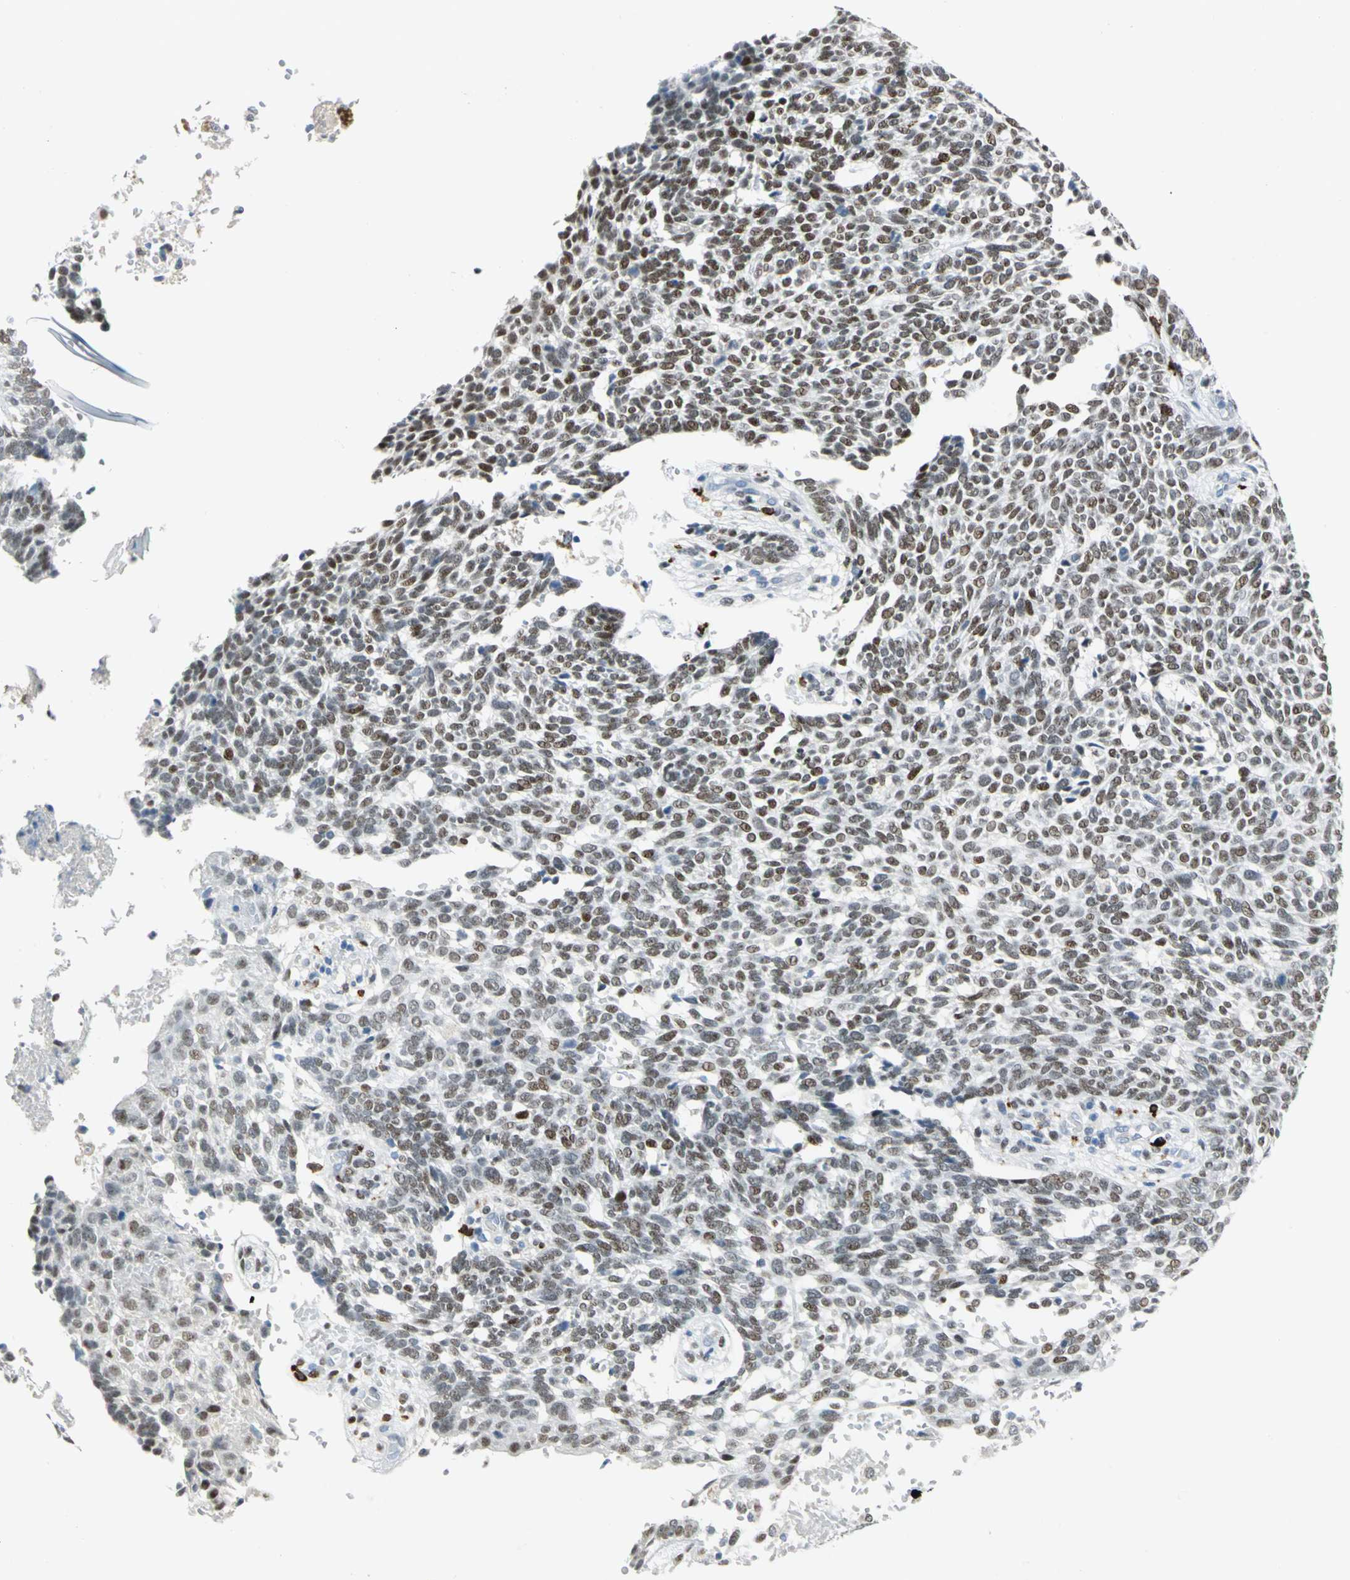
{"staining": {"intensity": "moderate", "quantity": ">75%", "location": "nuclear"}, "tissue": "skin cancer", "cell_type": "Tumor cells", "image_type": "cancer", "snomed": [{"axis": "morphology", "description": "Normal tissue, NOS"}, {"axis": "morphology", "description": "Basal cell carcinoma"}, {"axis": "topography", "description": "Skin"}], "caption": "Moderate nuclear expression for a protein is appreciated in about >75% of tumor cells of skin cancer using immunohistochemistry (IHC).", "gene": "NAB2", "patient": {"sex": "male", "age": 87}}